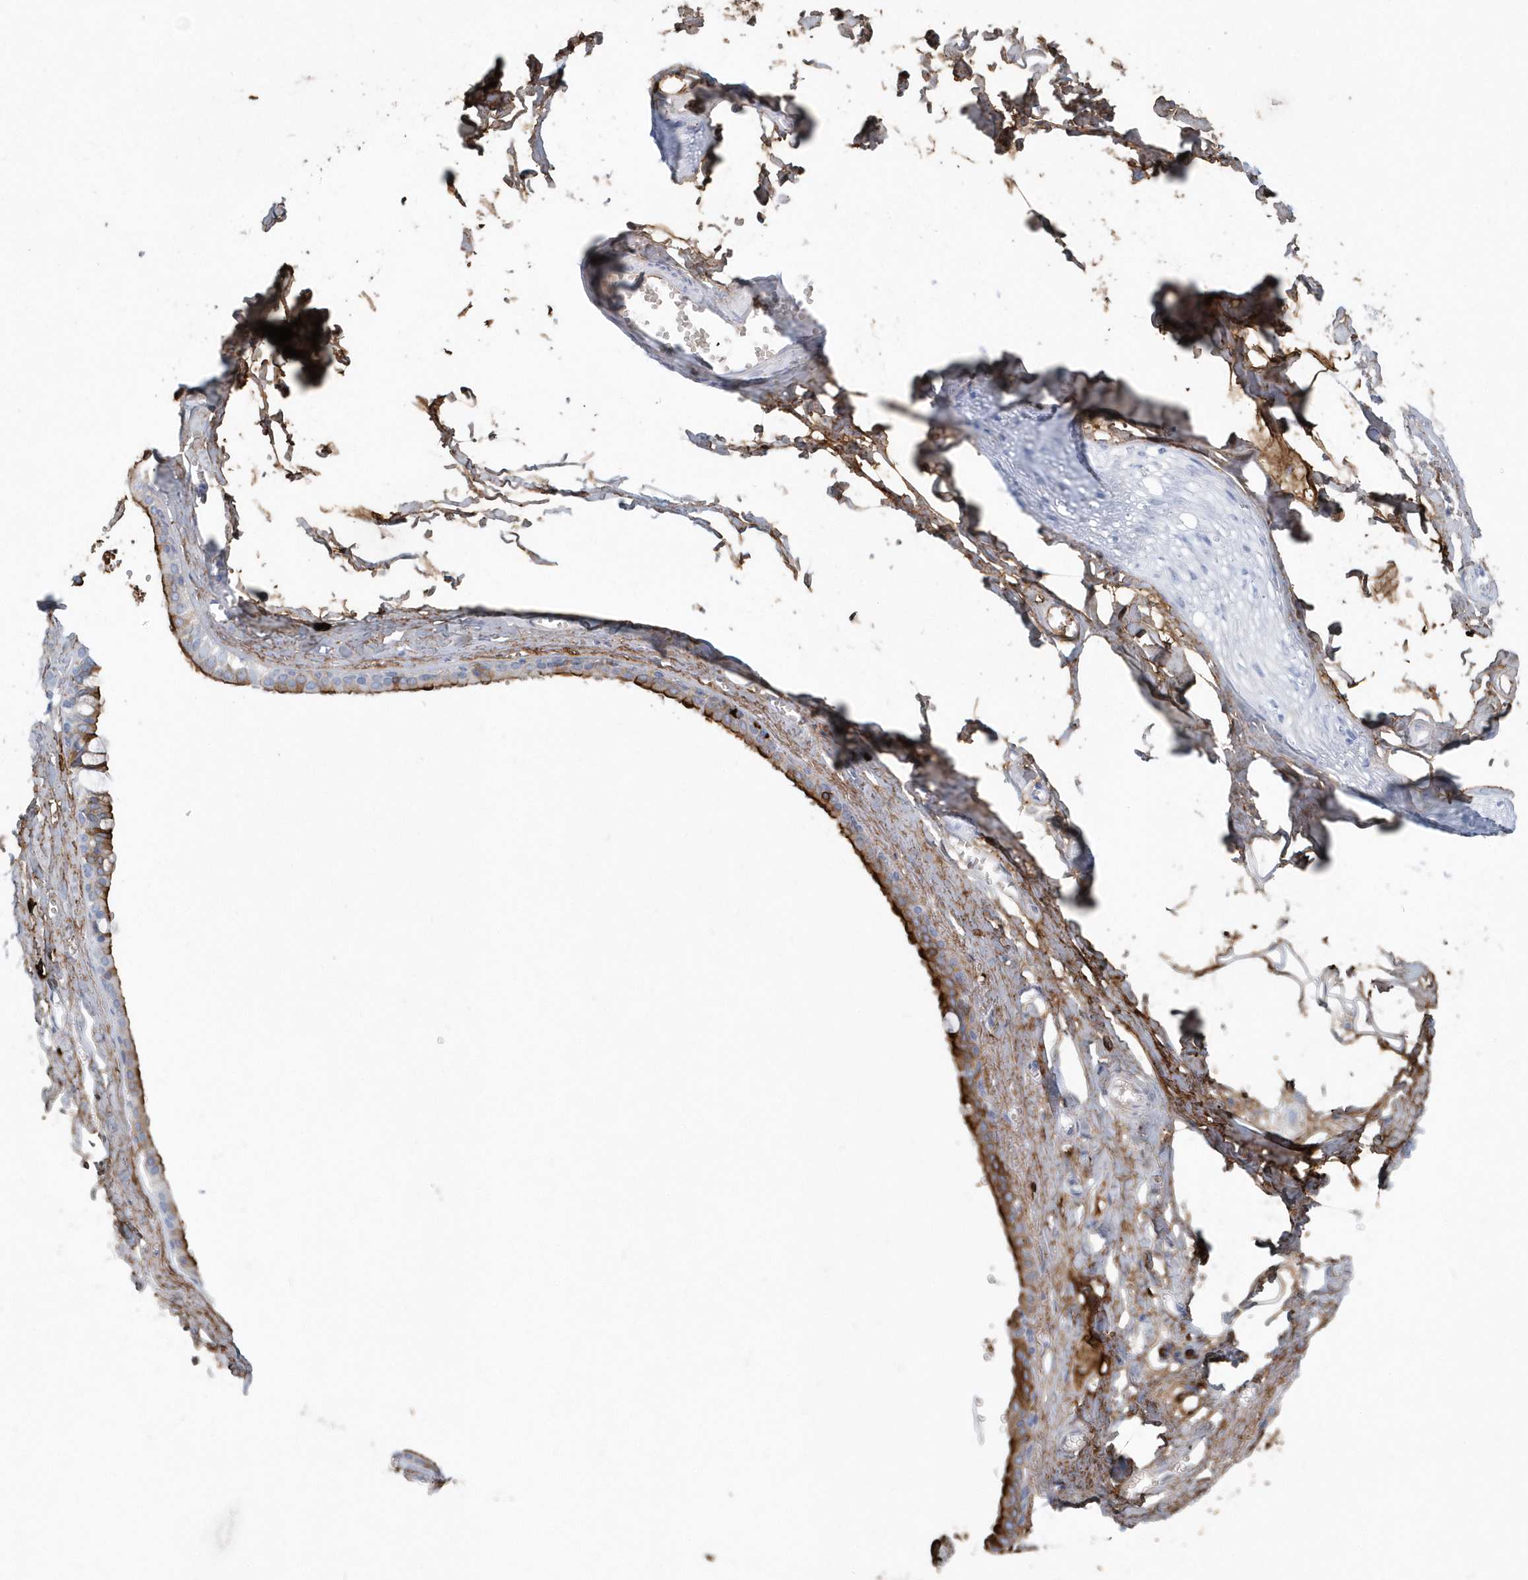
{"staining": {"intensity": "negative", "quantity": "25%-75%", "location": "none"}, "tissue": "soft tissue", "cell_type": "Fibroblasts", "image_type": "normal", "snomed": [{"axis": "morphology", "description": "Normal tissue, NOS"}, {"axis": "morphology", "description": "Inflammation, NOS"}, {"axis": "topography", "description": "Salivary gland"}, {"axis": "topography", "description": "Peripheral nerve tissue"}], "caption": "High power microscopy micrograph of an IHC micrograph of benign soft tissue, revealing no significant staining in fibroblasts.", "gene": "JCHAIN", "patient": {"sex": "female", "age": 75}}